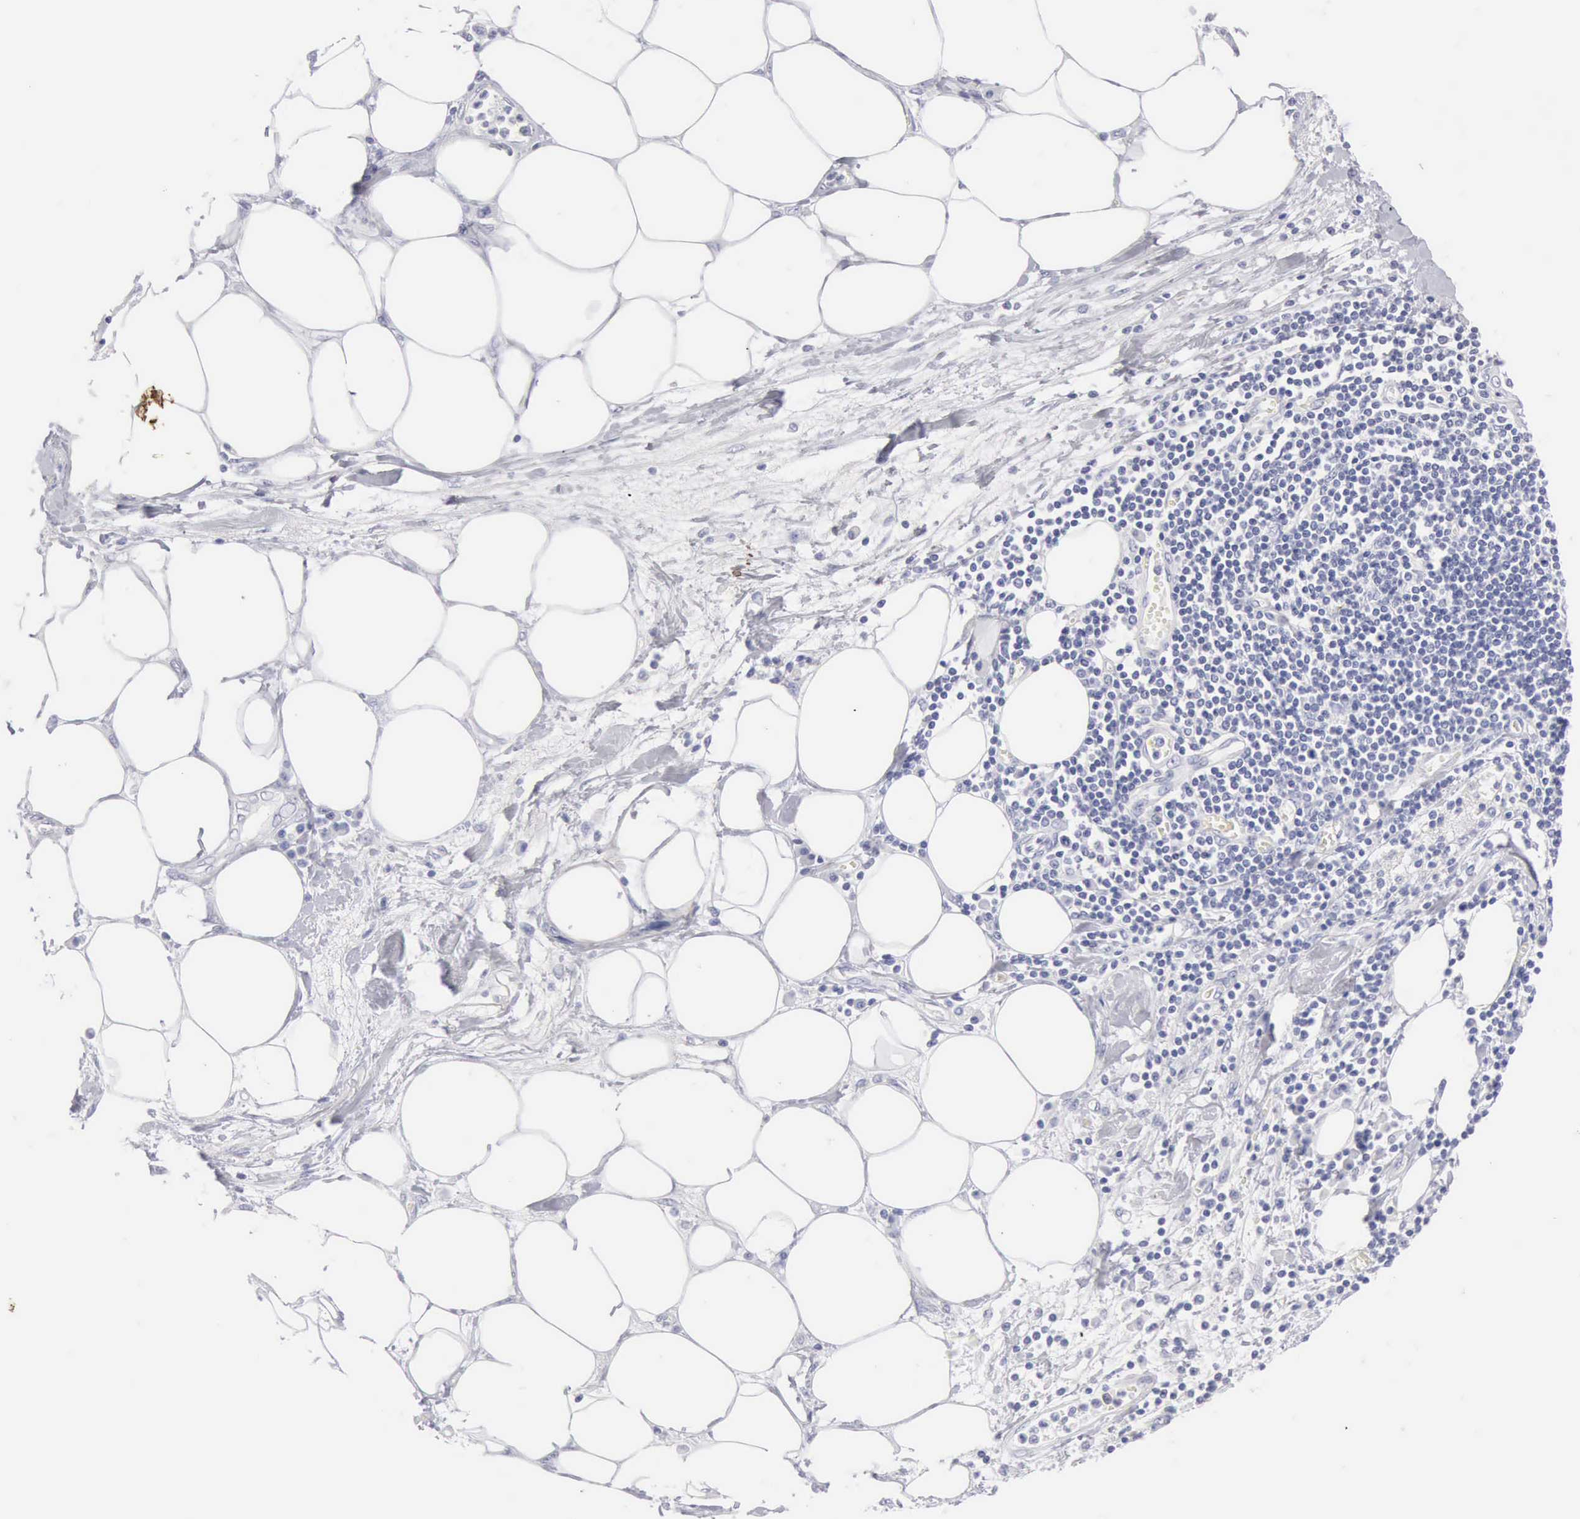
{"staining": {"intensity": "negative", "quantity": "none", "location": "none"}, "tissue": "pancreatic cancer", "cell_type": "Tumor cells", "image_type": "cancer", "snomed": [{"axis": "morphology", "description": "Adenocarcinoma, NOS"}, {"axis": "topography", "description": "Pancreas"}, {"axis": "topography", "description": "Stomach, upper"}], "caption": "Micrograph shows no significant protein positivity in tumor cells of pancreatic cancer (adenocarcinoma). Nuclei are stained in blue.", "gene": "KRT10", "patient": {"sex": "male", "age": 77}}